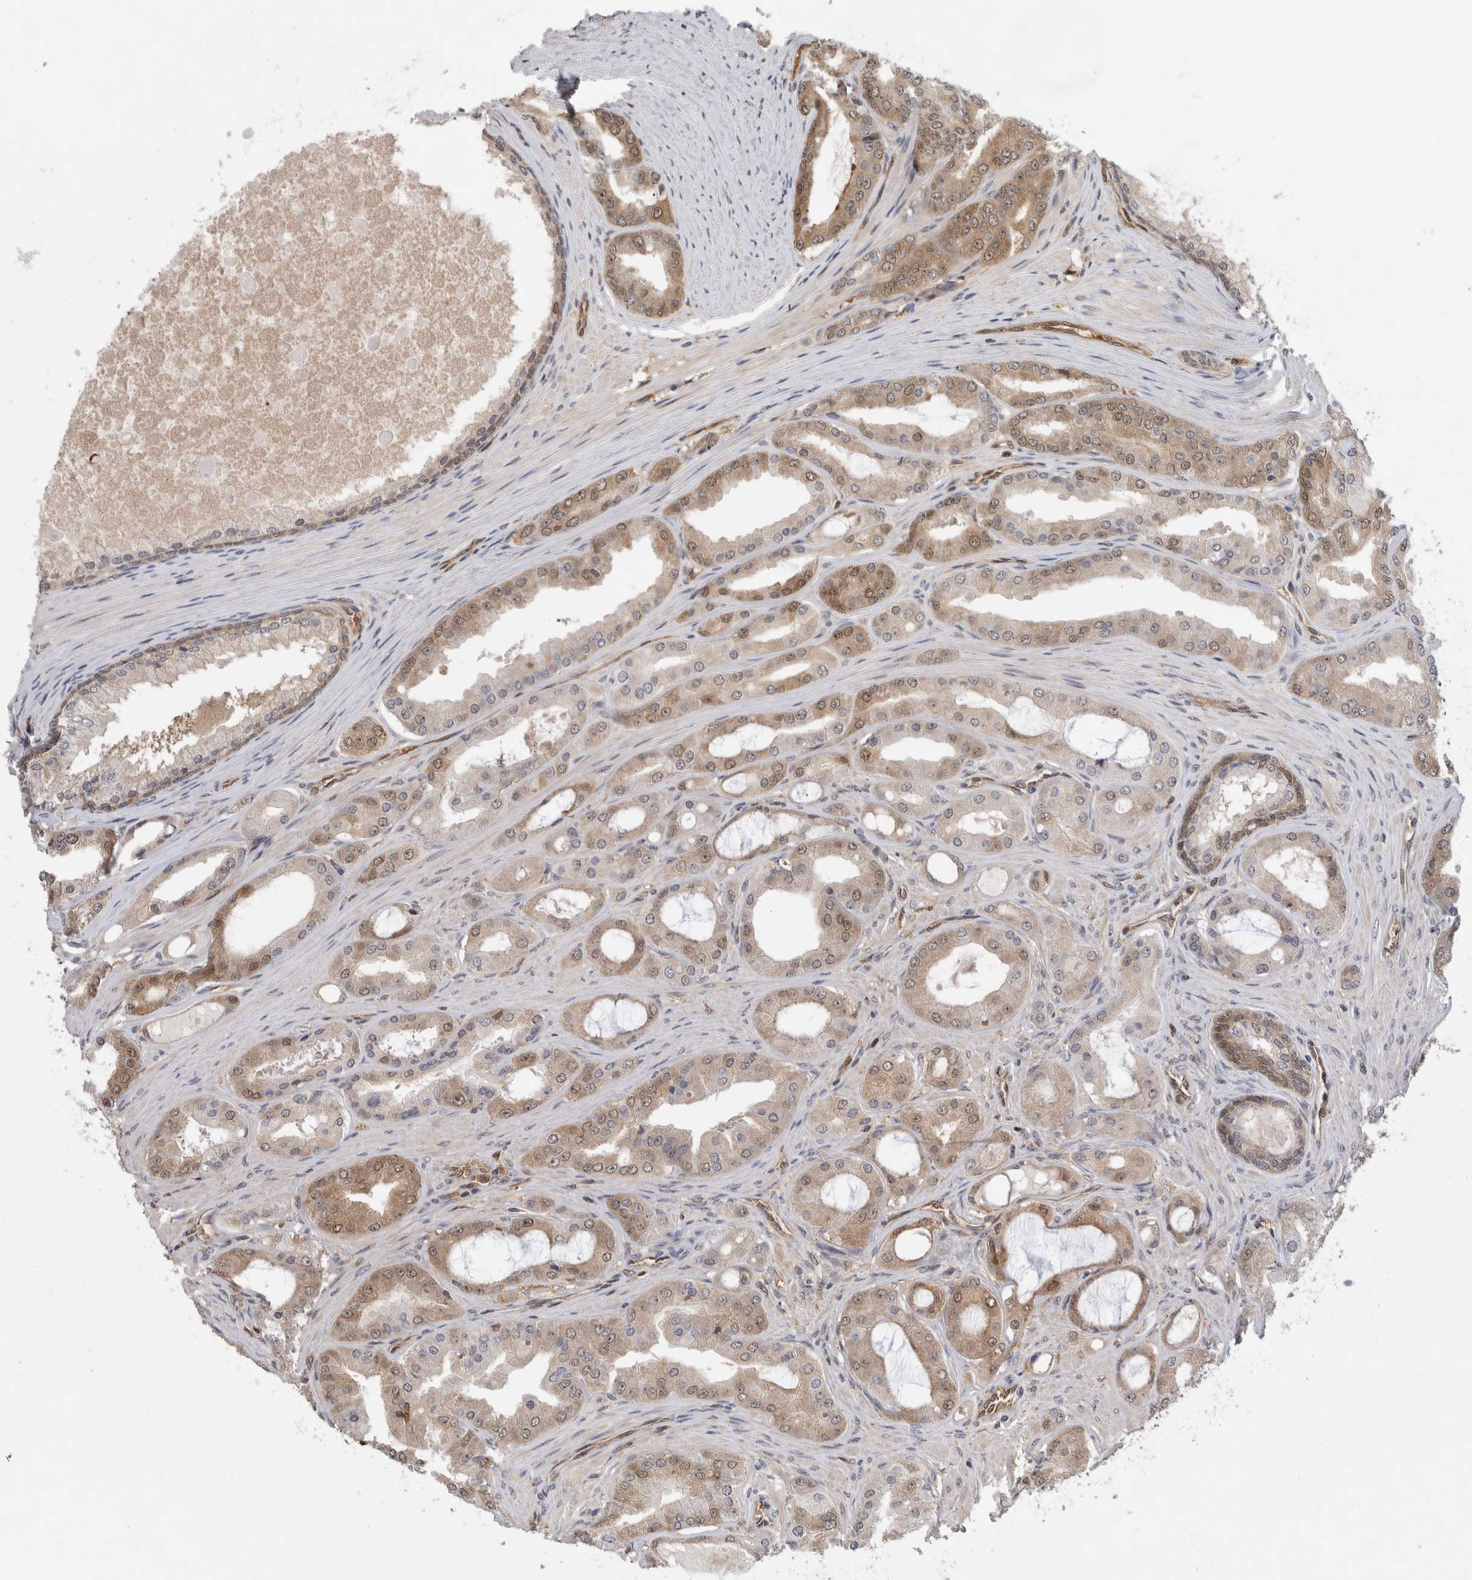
{"staining": {"intensity": "moderate", "quantity": "25%-75%", "location": "cytoplasmic/membranous,nuclear"}, "tissue": "prostate cancer", "cell_type": "Tumor cells", "image_type": "cancer", "snomed": [{"axis": "morphology", "description": "Adenocarcinoma, High grade"}, {"axis": "topography", "description": "Prostate"}], "caption": "Immunohistochemical staining of human prostate cancer shows medium levels of moderate cytoplasmic/membranous and nuclear staining in approximately 25%-75% of tumor cells.", "gene": "ASTN2", "patient": {"sex": "male", "age": 60}}